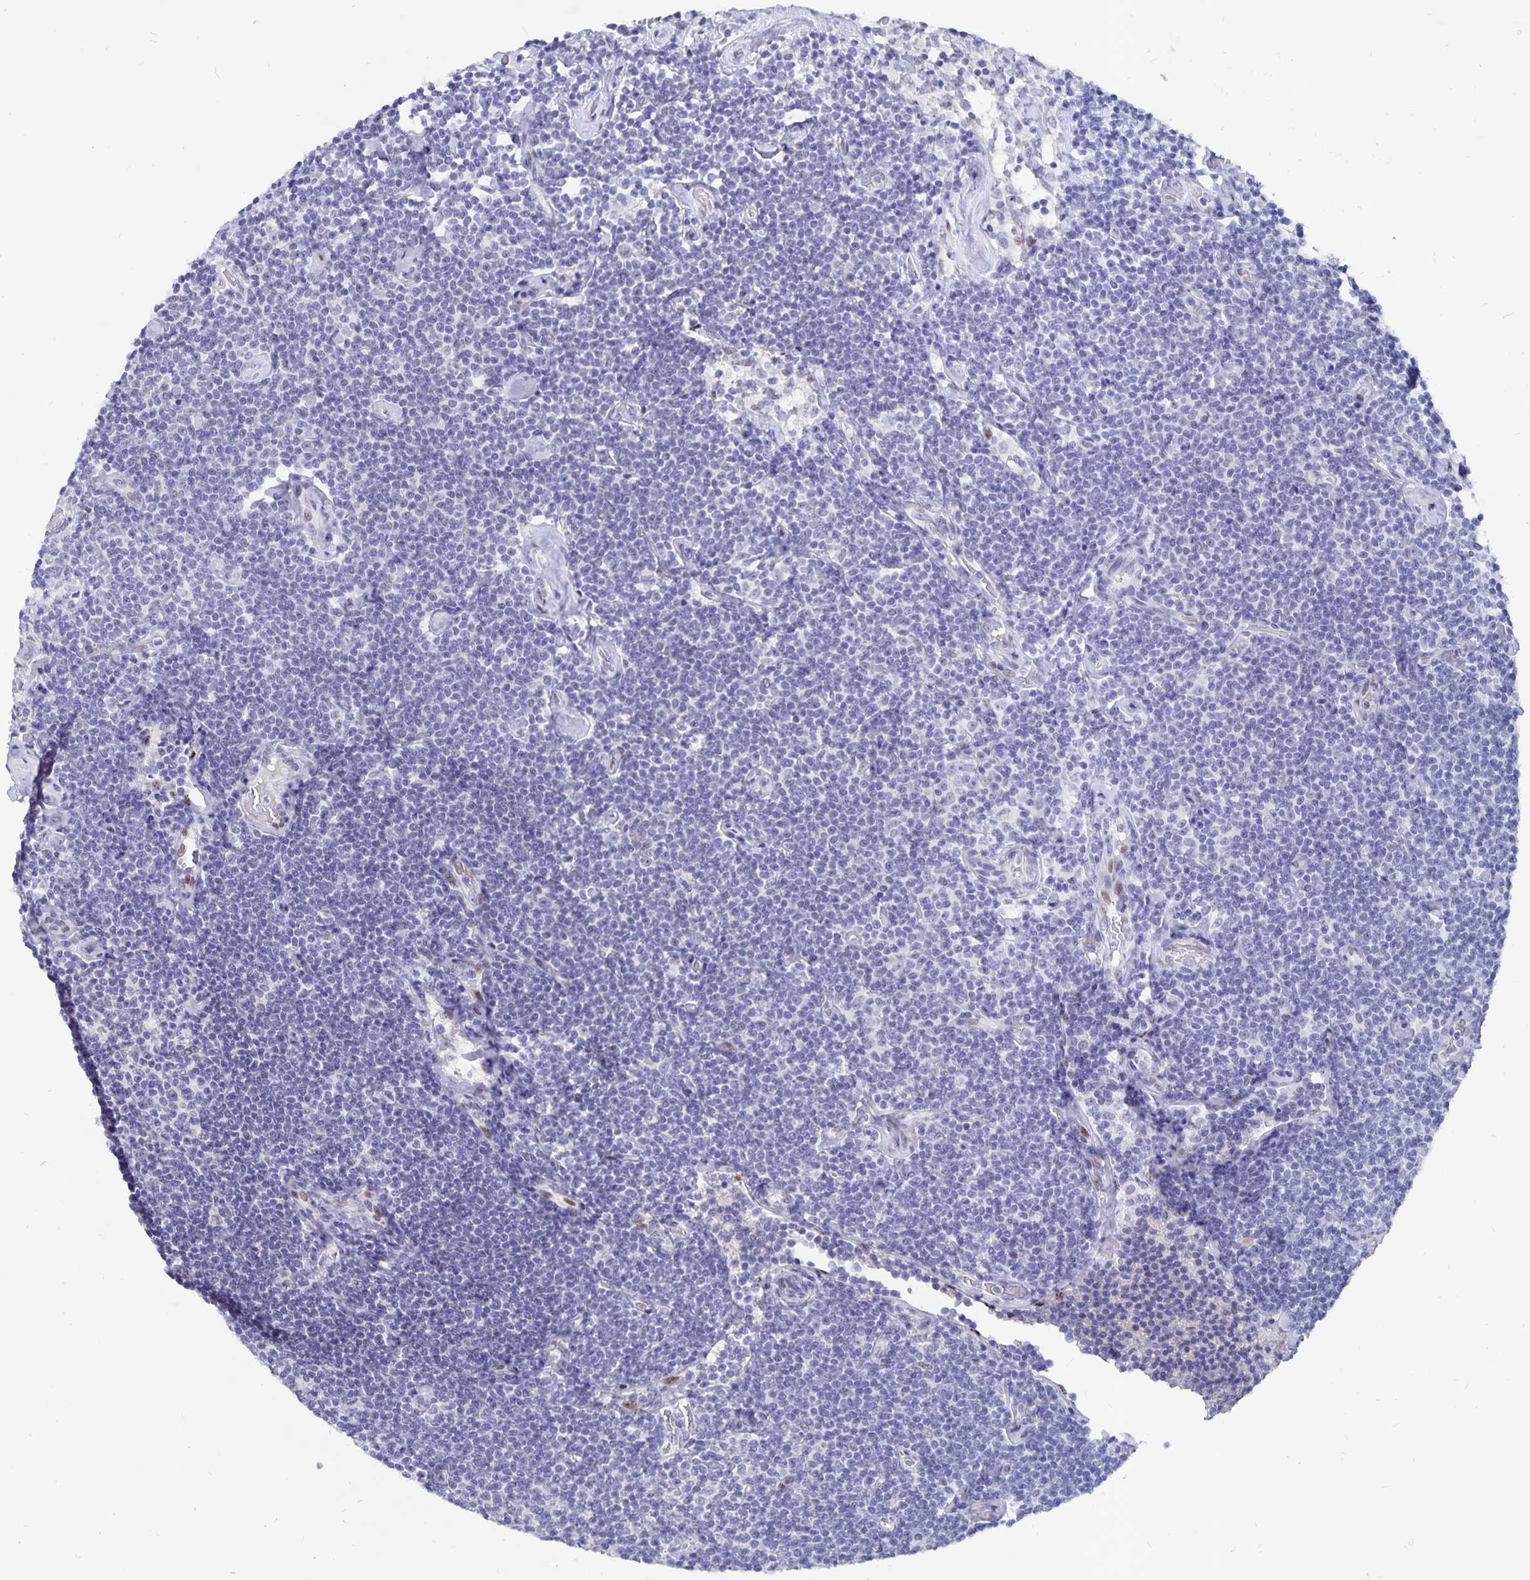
{"staining": {"intensity": "negative", "quantity": "none", "location": "none"}, "tissue": "lymphoma", "cell_type": "Tumor cells", "image_type": "cancer", "snomed": [{"axis": "morphology", "description": "Malignant lymphoma, non-Hodgkin's type, Low grade"}, {"axis": "topography", "description": "Lymph node"}], "caption": "High power microscopy histopathology image of an immunohistochemistry micrograph of lymphoma, revealing no significant positivity in tumor cells.", "gene": "SMOC1", "patient": {"sex": "male", "age": 81}}